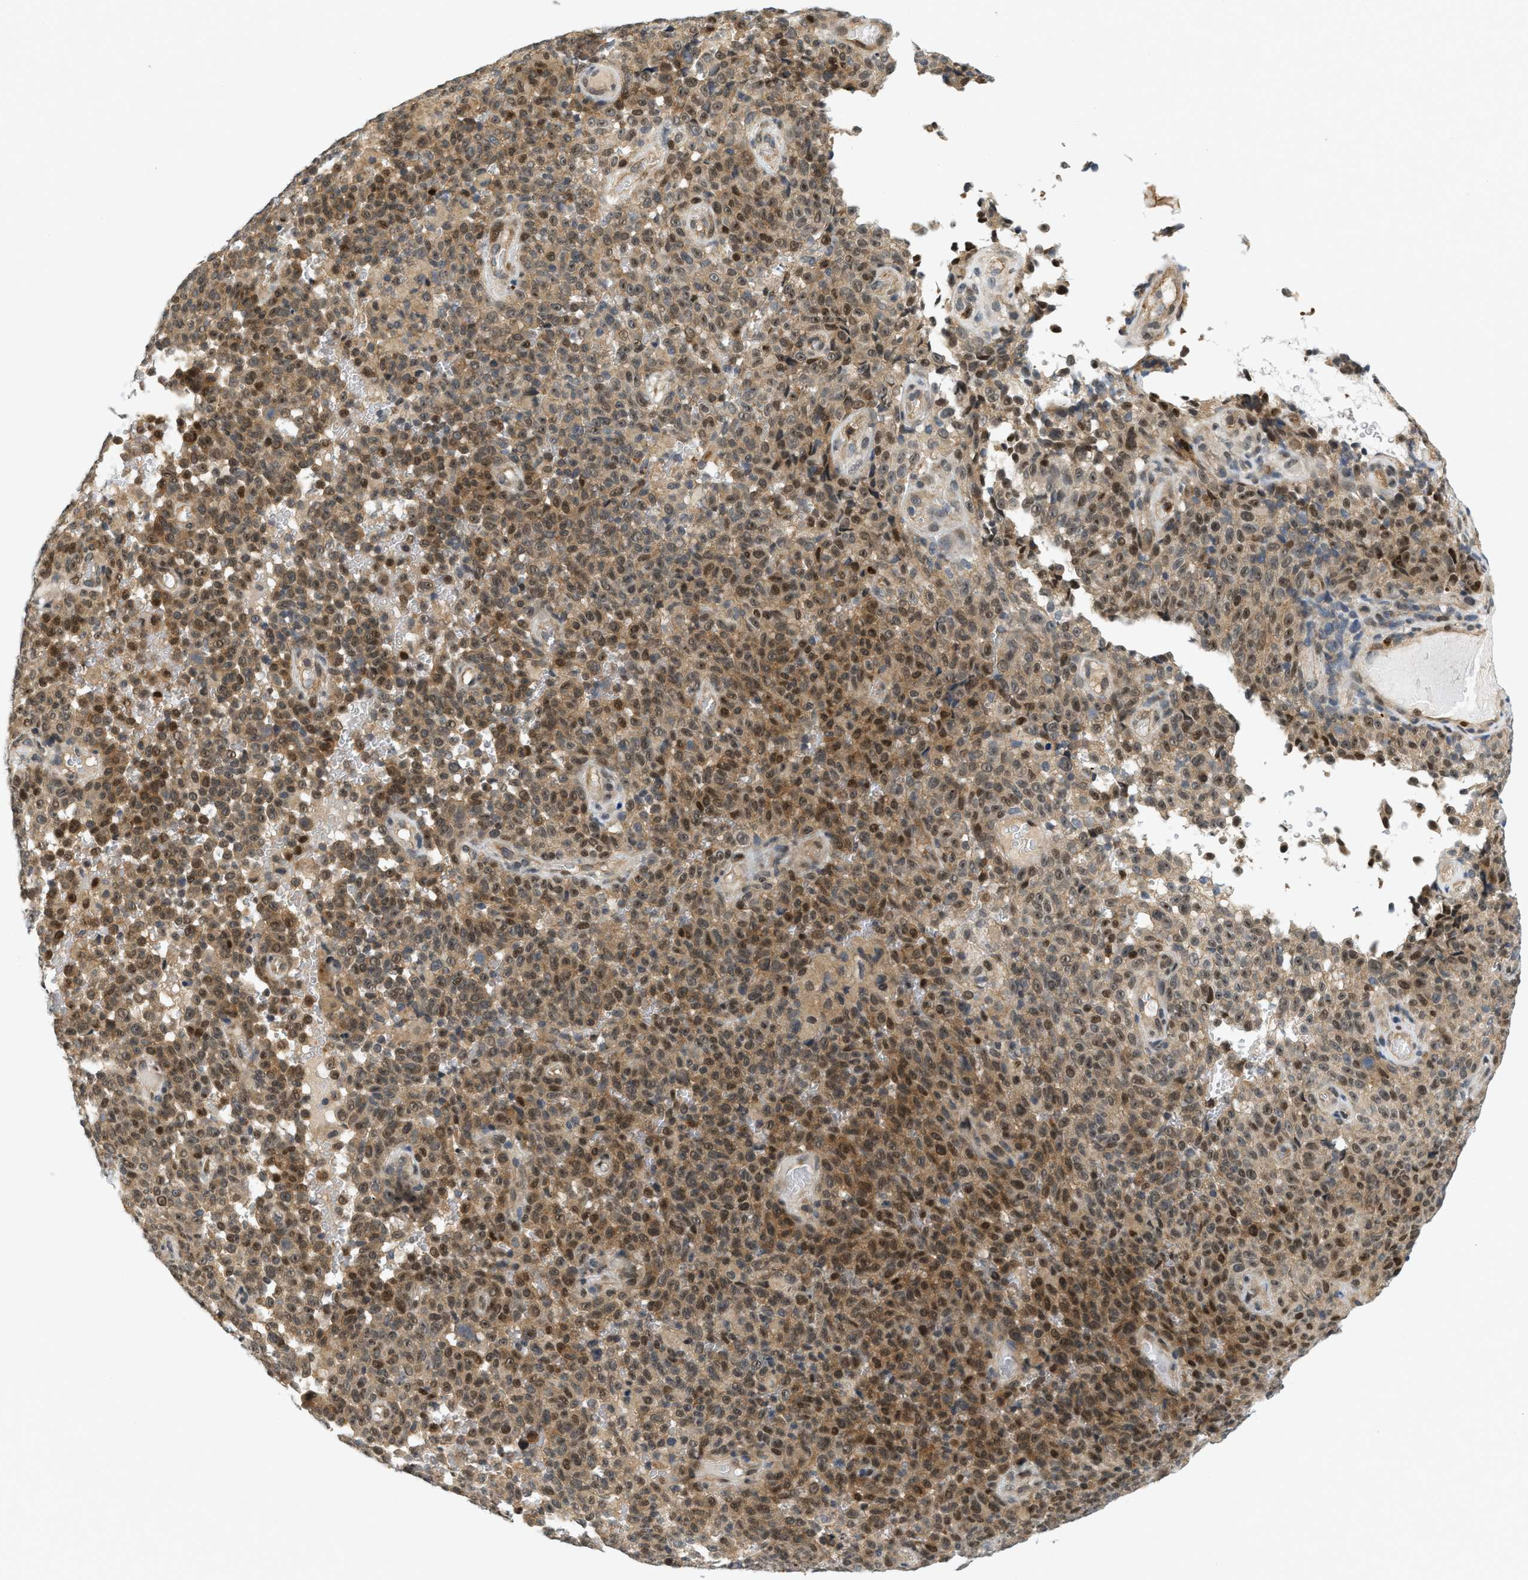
{"staining": {"intensity": "moderate", "quantity": ">75%", "location": "cytoplasmic/membranous,nuclear"}, "tissue": "melanoma", "cell_type": "Tumor cells", "image_type": "cancer", "snomed": [{"axis": "morphology", "description": "Malignant melanoma, NOS"}, {"axis": "topography", "description": "Skin"}], "caption": "Brown immunohistochemical staining in melanoma displays moderate cytoplasmic/membranous and nuclear staining in approximately >75% of tumor cells. The staining was performed using DAB to visualize the protein expression in brown, while the nuclei were stained in blue with hematoxylin (Magnification: 20x).", "gene": "KMT2A", "patient": {"sex": "female", "age": 82}}